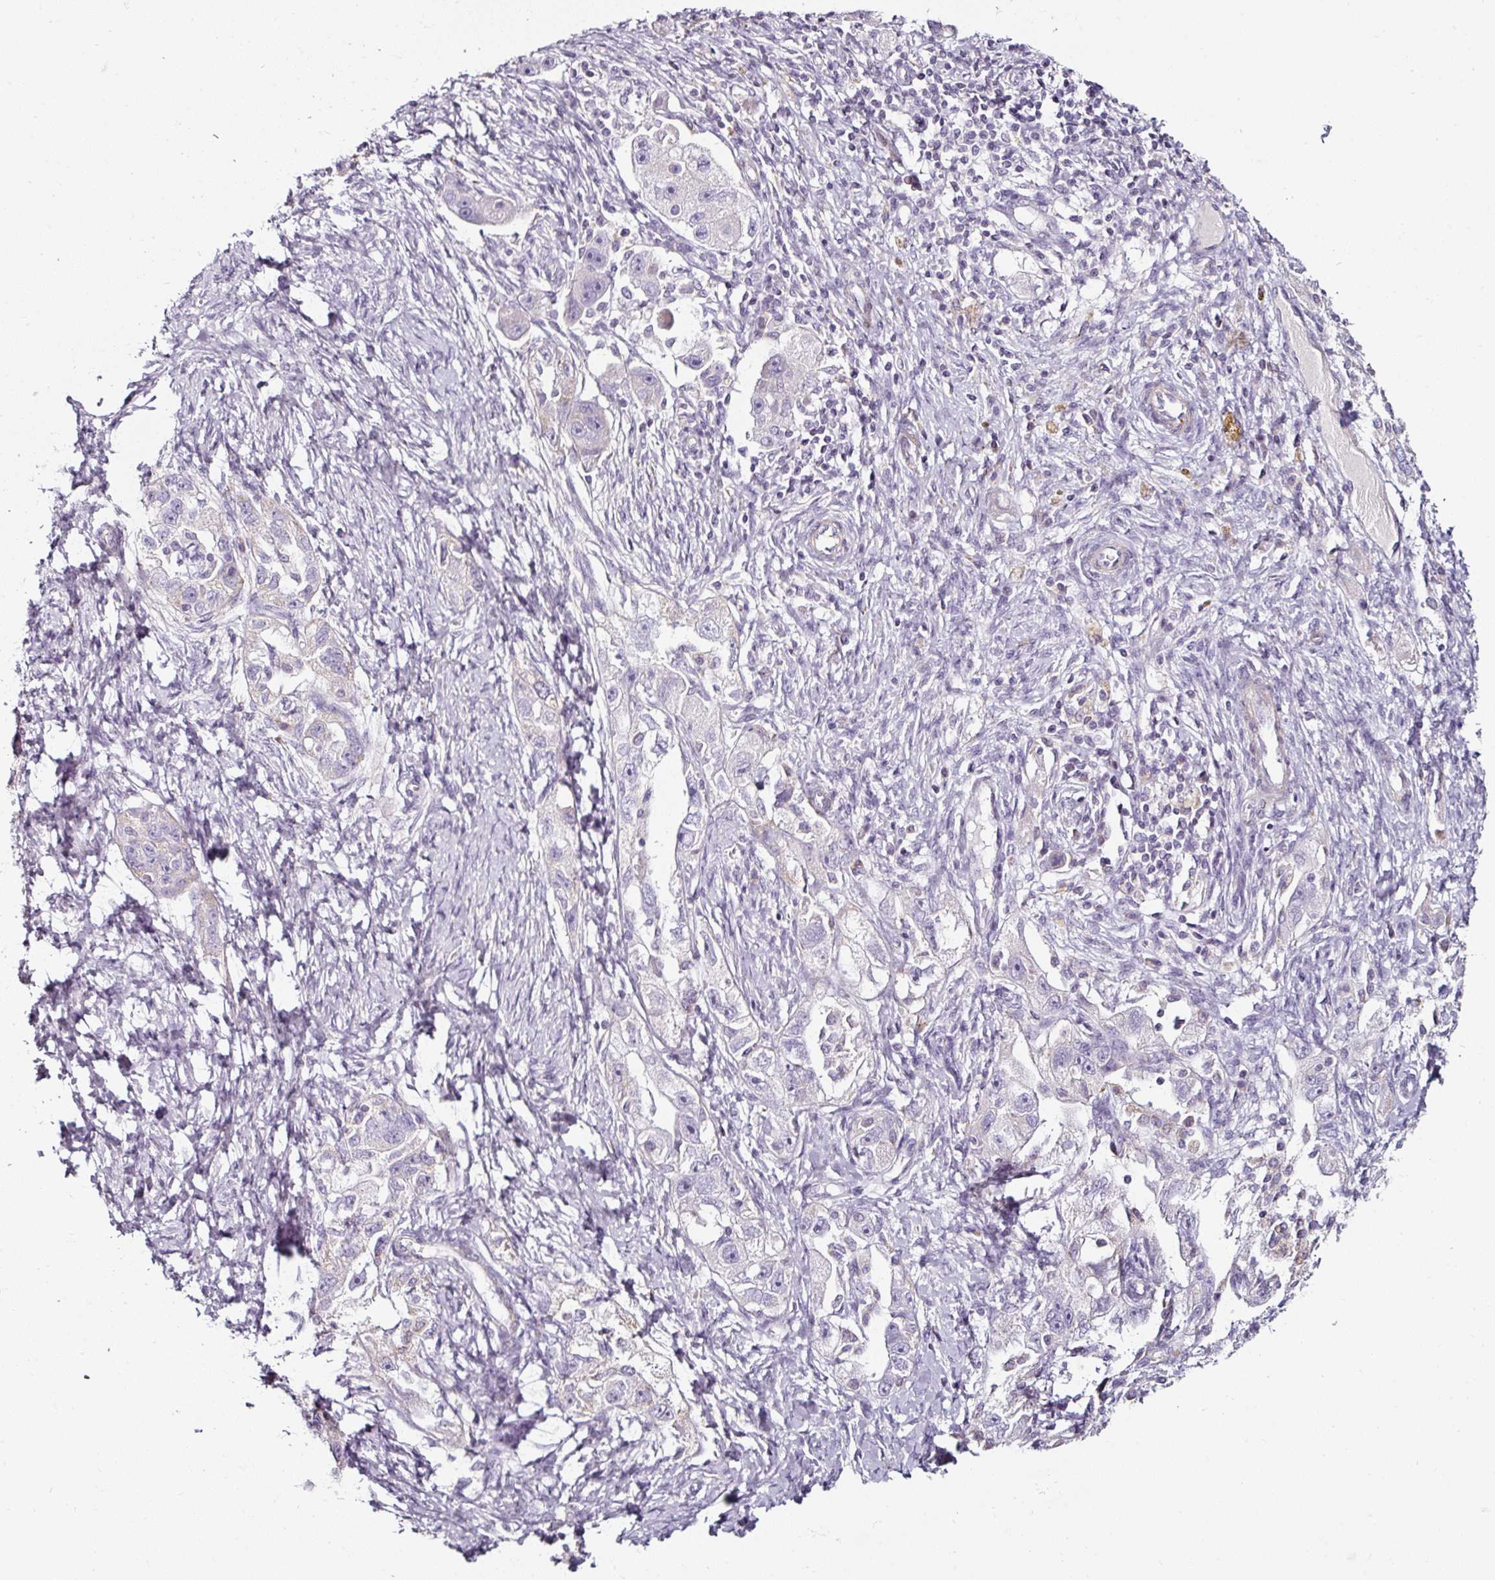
{"staining": {"intensity": "negative", "quantity": "none", "location": "none"}, "tissue": "ovarian cancer", "cell_type": "Tumor cells", "image_type": "cancer", "snomed": [{"axis": "morphology", "description": "Carcinoma, NOS"}, {"axis": "morphology", "description": "Cystadenocarcinoma, serous, NOS"}, {"axis": "topography", "description": "Ovary"}], "caption": "Immunohistochemistry of human ovarian serous cystadenocarcinoma demonstrates no staining in tumor cells. (DAB (3,3'-diaminobenzidine) IHC with hematoxylin counter stain).", "gene": "CAP2", "patient": {"sex": "female", "age": 69}}